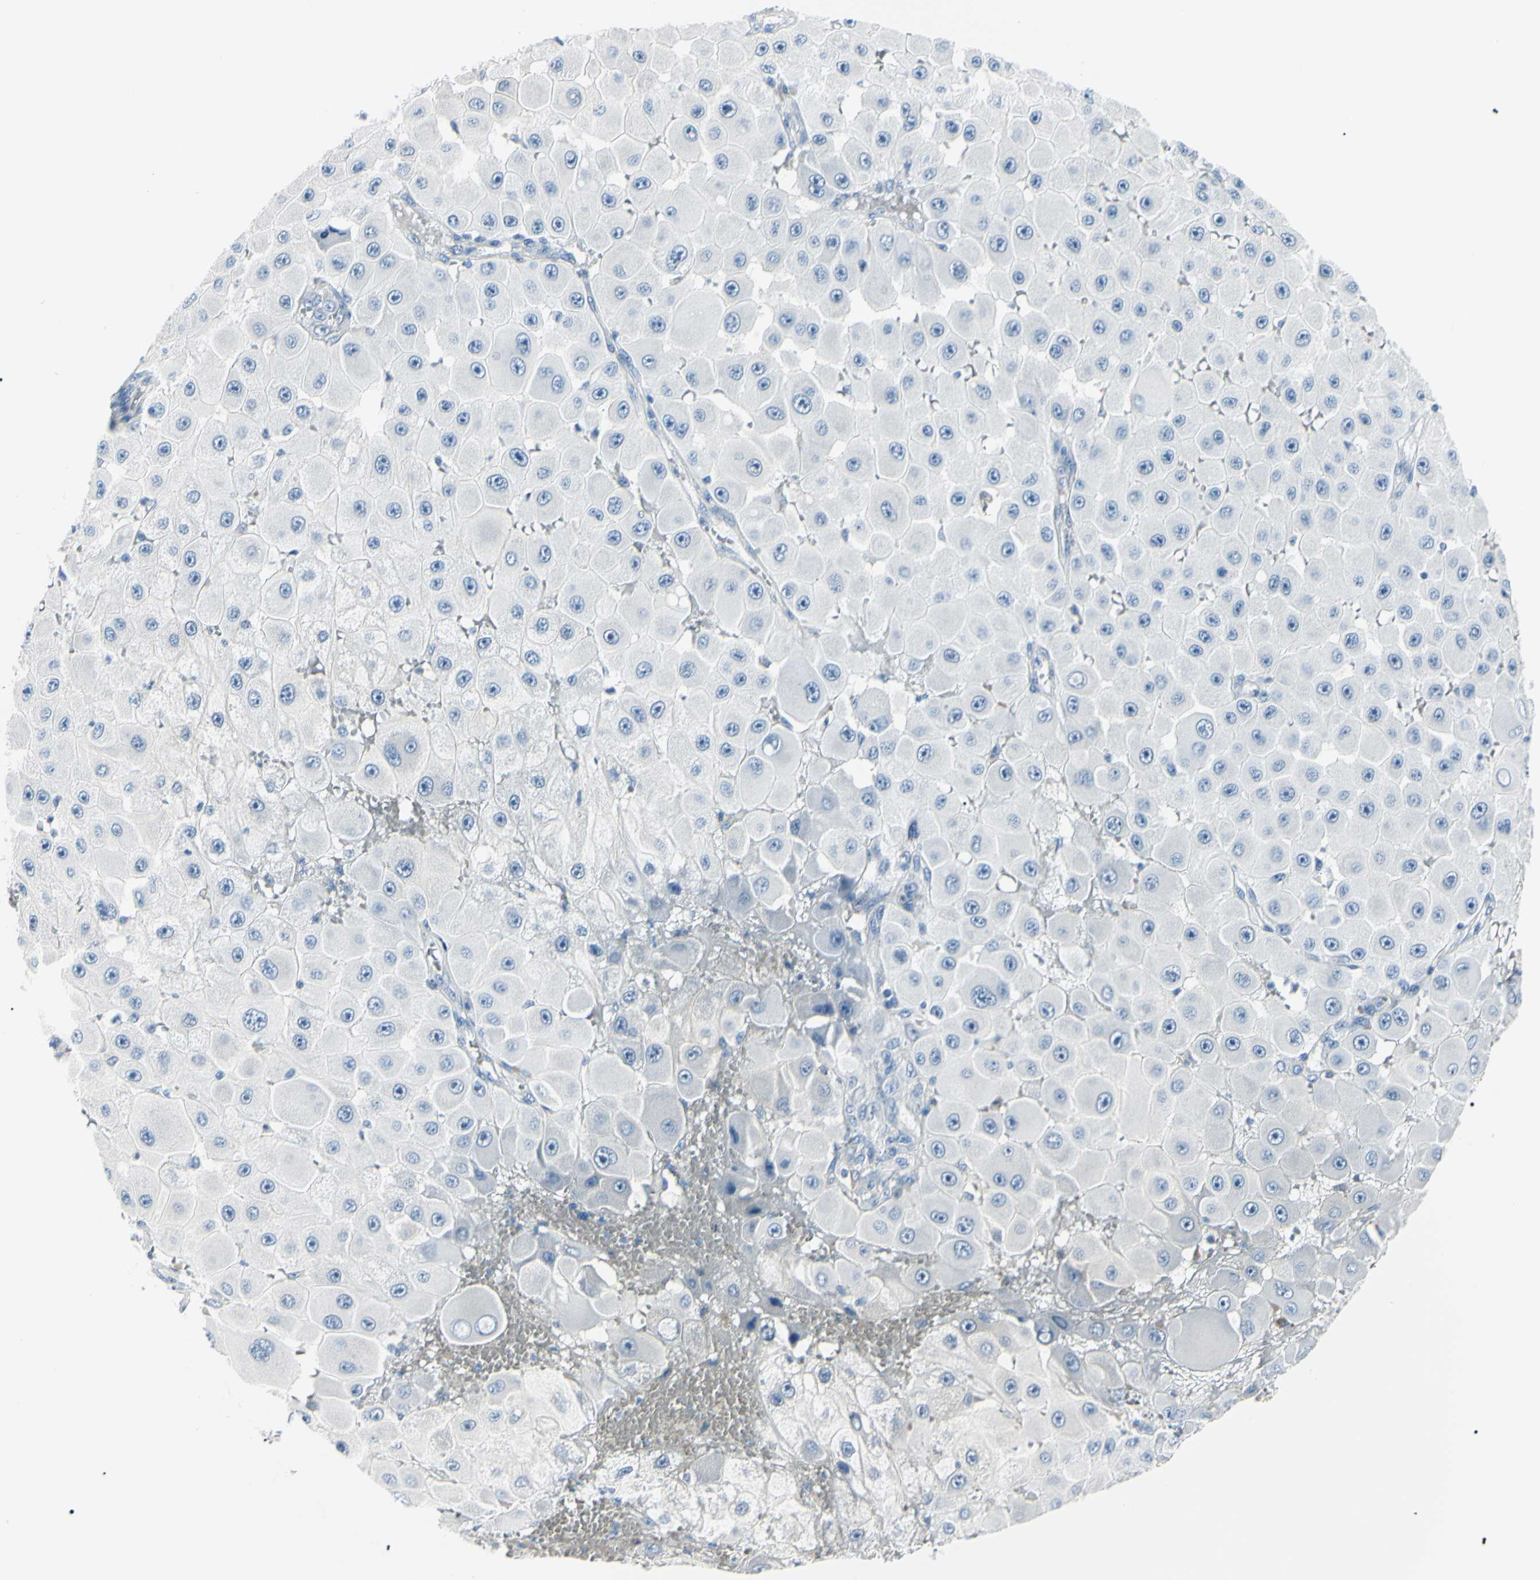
{"staining": {"intensity": "negative", "quantity": "none", "location": "none"}, "tissue": "melanoma", "cell_type": "Tumor cells", "image_type": "cancer", "snomed": [{"axis": "morphology", "description": "Malignant melanoma, NOS"}, {"axis": "topography", "description": "Skin"}], "caption": "Immunohistochemical staining of melanoma exhibits no significant expression in tumor cells. The staining is performed using DAB brown chromogen with nuclei counter-stained in using hematoxylin.", "gene": "CA2", "patient": {"sex": "female", "age": 81}}